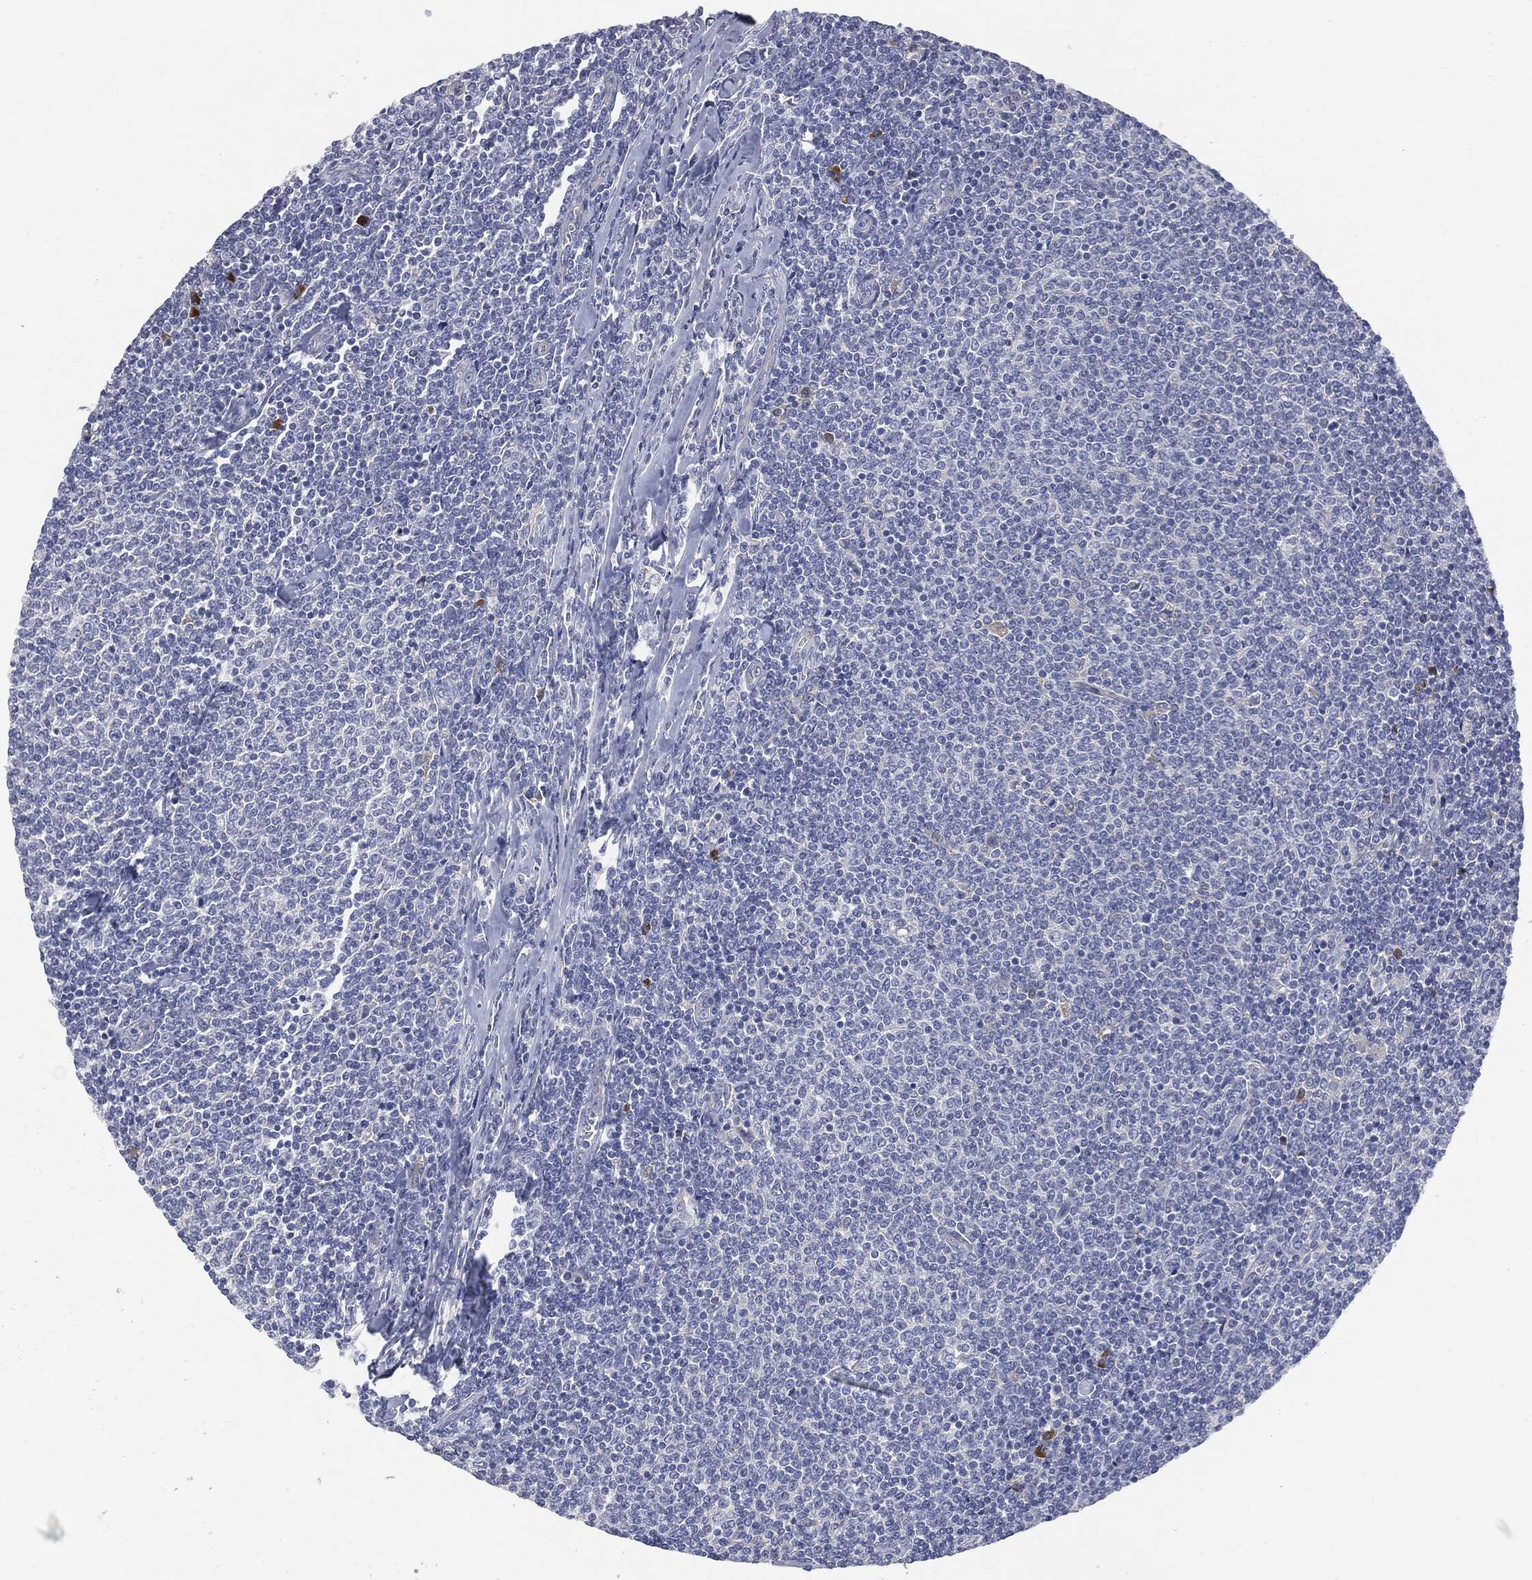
{"staining": {"intensity": "negative", "quantity": "none", "location": "none"}, "tissue": "lymphoma", "cell_type": "Tumor cells", "image_type": "cancer", "snomed": [{"axis": "morphology", "description": "Malignant lymphoma, non-Hodgkin's type, Low grade"}, {"axis": "topography", "description": "Lymph node"}], "caption": "Immunohistochemical staining of human lymphoma reveals no significant expression in tumor cells.", "gene": "BTK", "patient": {"sex": "male", "age": 52}}